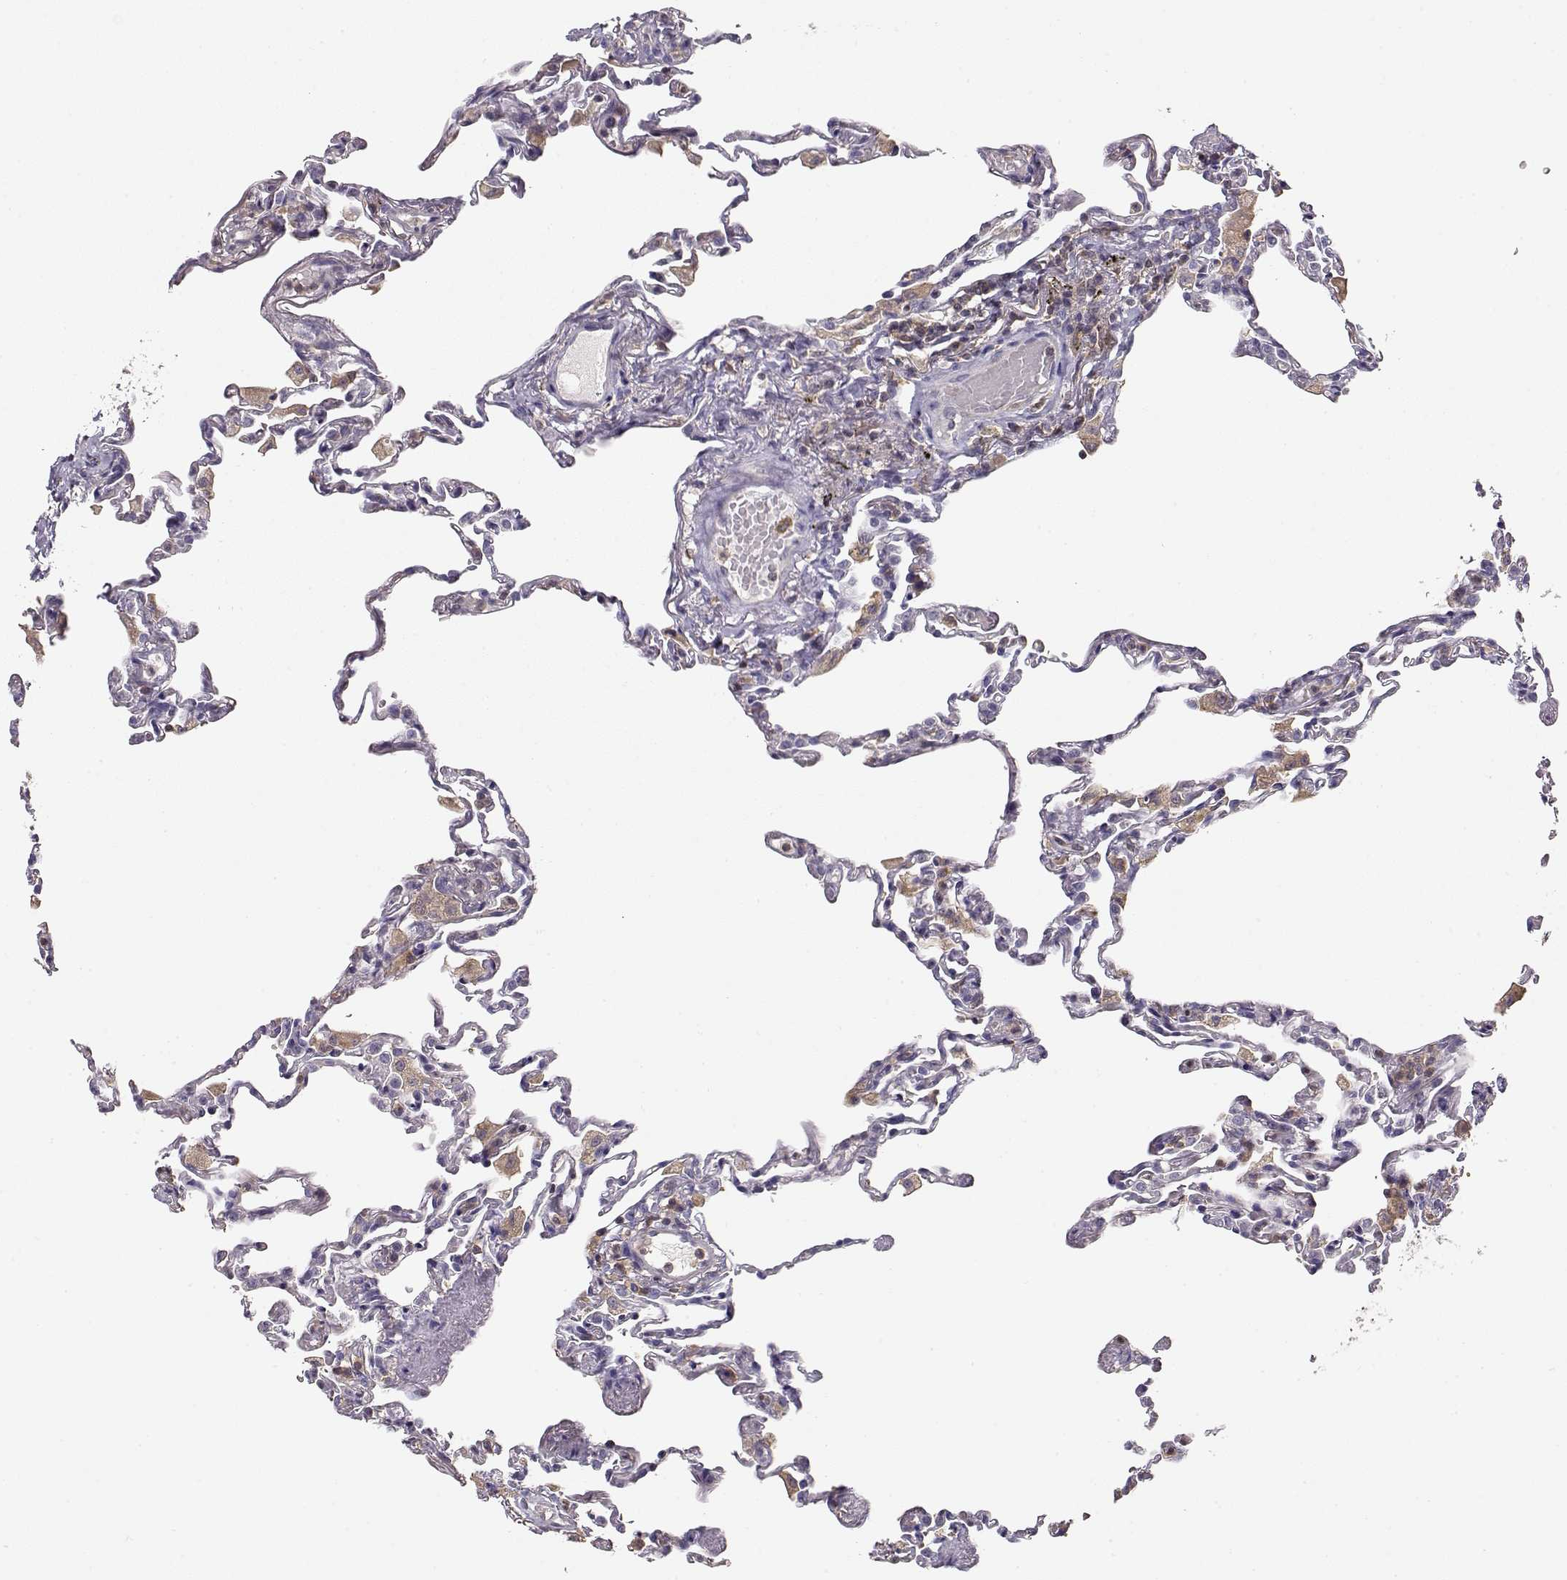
{"staining": {"intensity": "negative", "quantity": "none", "location": "none"}, "tissue": "lung", "cell_type": "Alveolar cells", "image_type": "normal", "snomed": [{"axis": "morphology", "description": "Normal tissue, NOS"}, {"axis": "topography", "description": "Lung"}], "caption": "Immunohistochemistry of benign lung reveals no staining in alveolar cells. The staining is performed using DAB (3,3'-diaminobenzidine) brown chromogen with nuclei counter-stained in using hematoxylin.", "gene": "VAV1", "patient": {"sex": "female", "age": 57}}